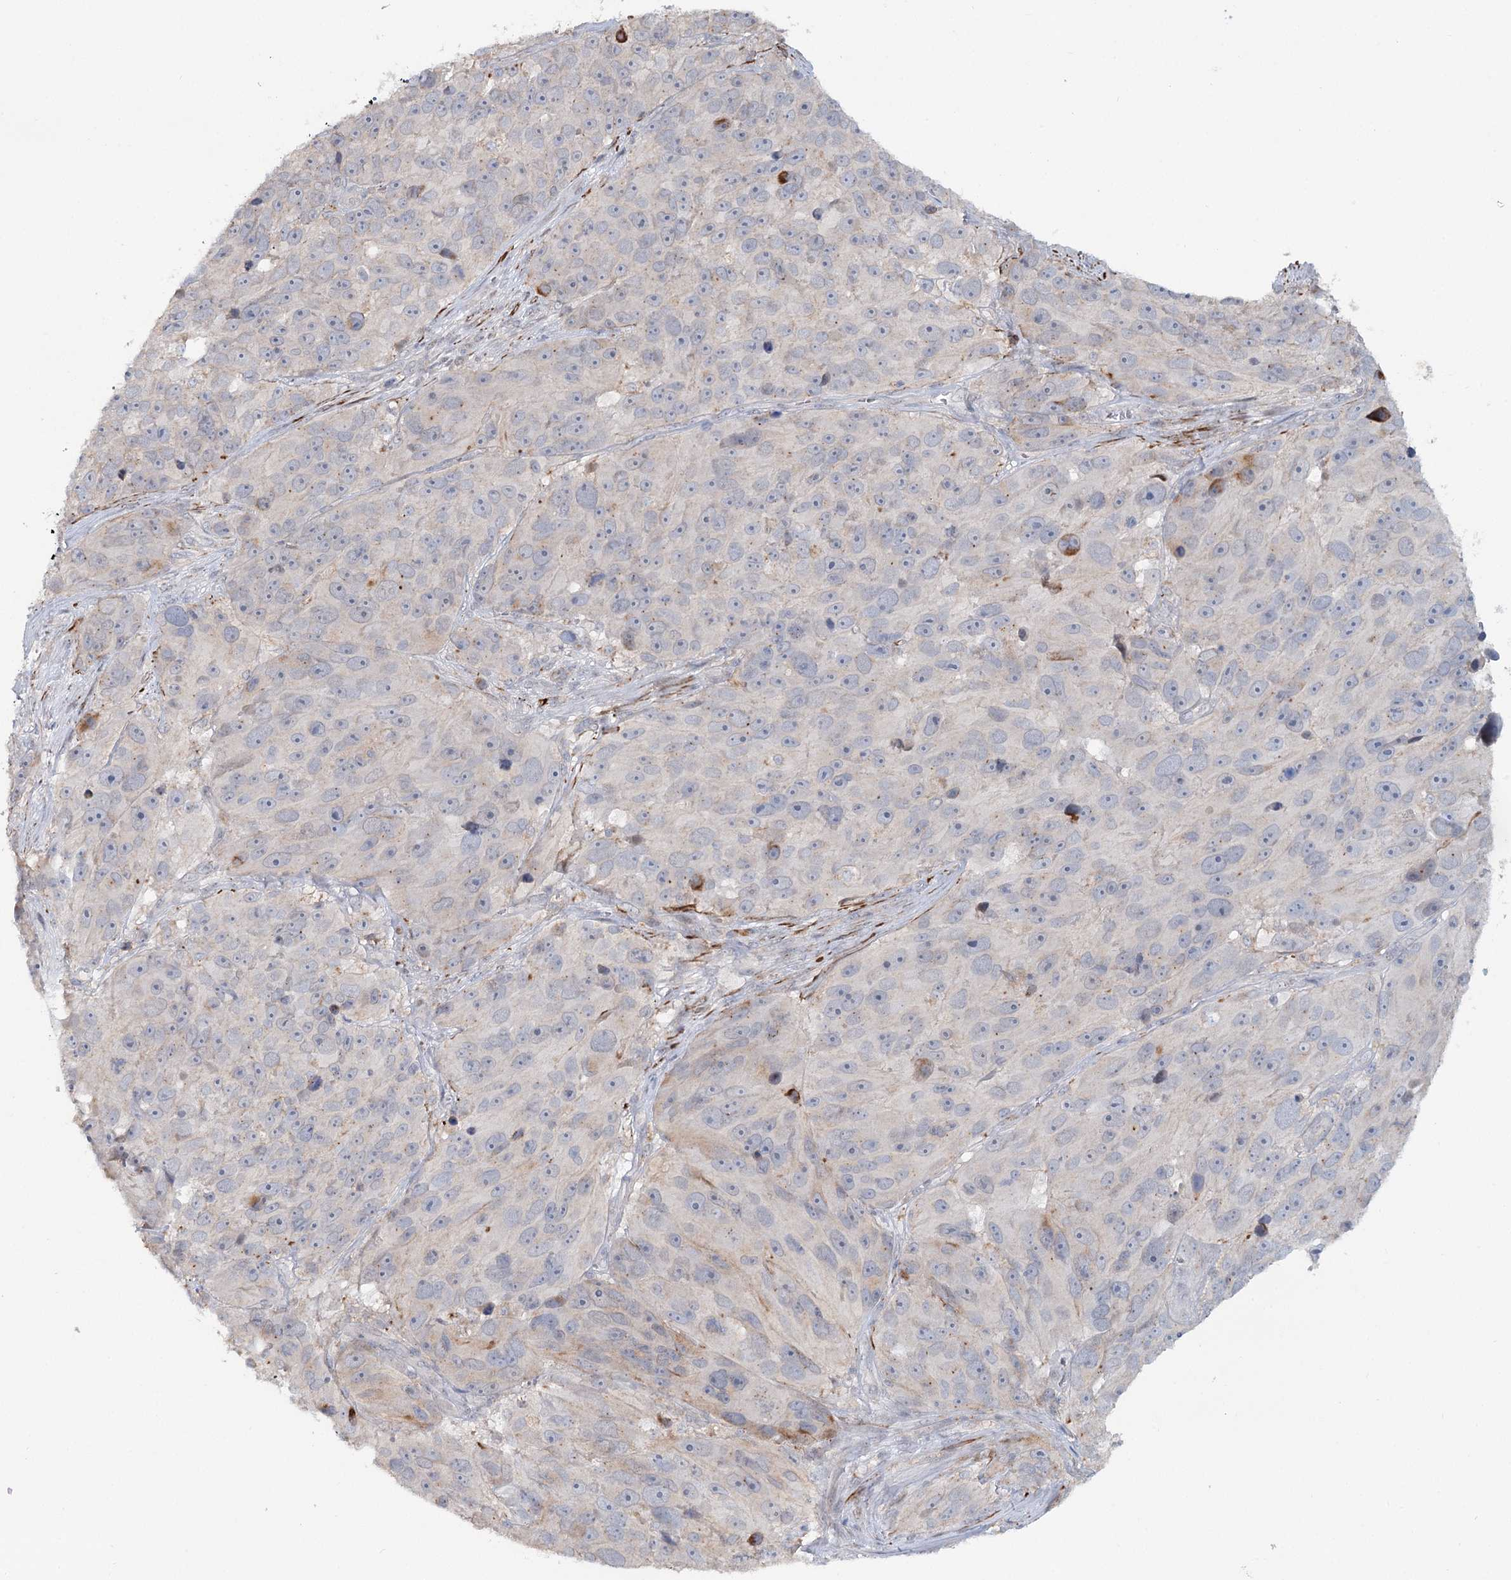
{"staining": {"intensity": "negative", "quantity": "none", "location": "none"}, "tissue": "melanoma", "cell_type": "Tumor cells", "image_type": "cancer", "snomed": [{"axis": "morphology", "description": "Malignant melanoma, NOS"}, {"axis": "topography", "description": "Skin"}], "caption": "Immunohistochemistry histopathology image of neoplastic tissue: melanoma stained with DAB (3,3'-diaminobenzidine) exhibits no significant protein staining in tumor cells.", "gene": "ALDH3B1", "patient": {"sex": "male", "age": 84}}